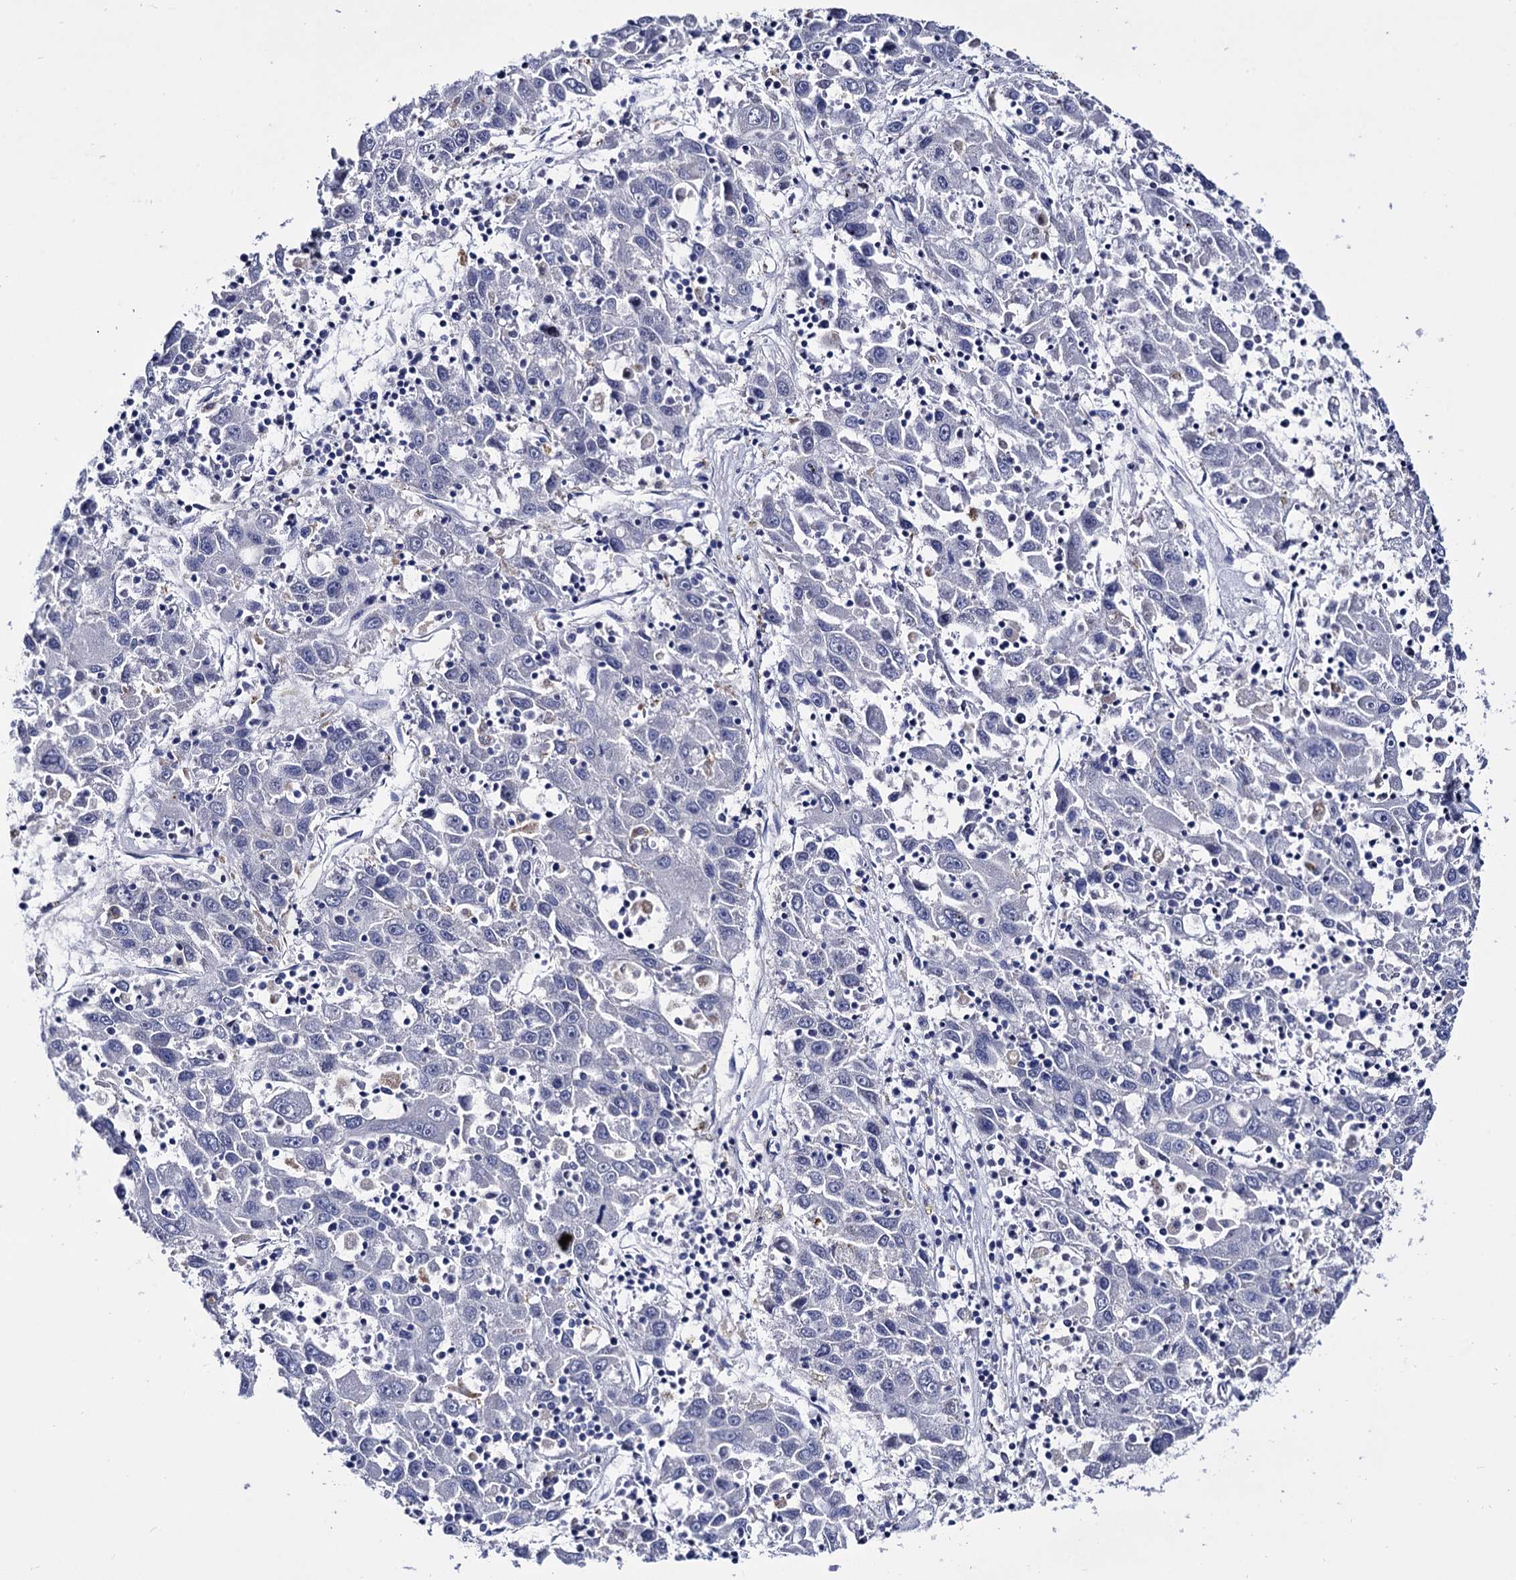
{"staining": {"intensity": "negative", "quantity": "none", "location": "none"}, "tissue": "liver cancer", "cell_type": "Tumor cells", "image_type": "cancer", "snomed": [{"axis": "morphology", "description": "Carcinoma, Hepatocellular, NOS"}, {"axis": "topography", "description": "Liver"}], "caption": "Protein analysis of hepatocellular carcinoma (liver) demonstrates no significant positivity in tumor cells.", "gene": "MICAL2", "patient": {"sex": "male", "age": 49}}